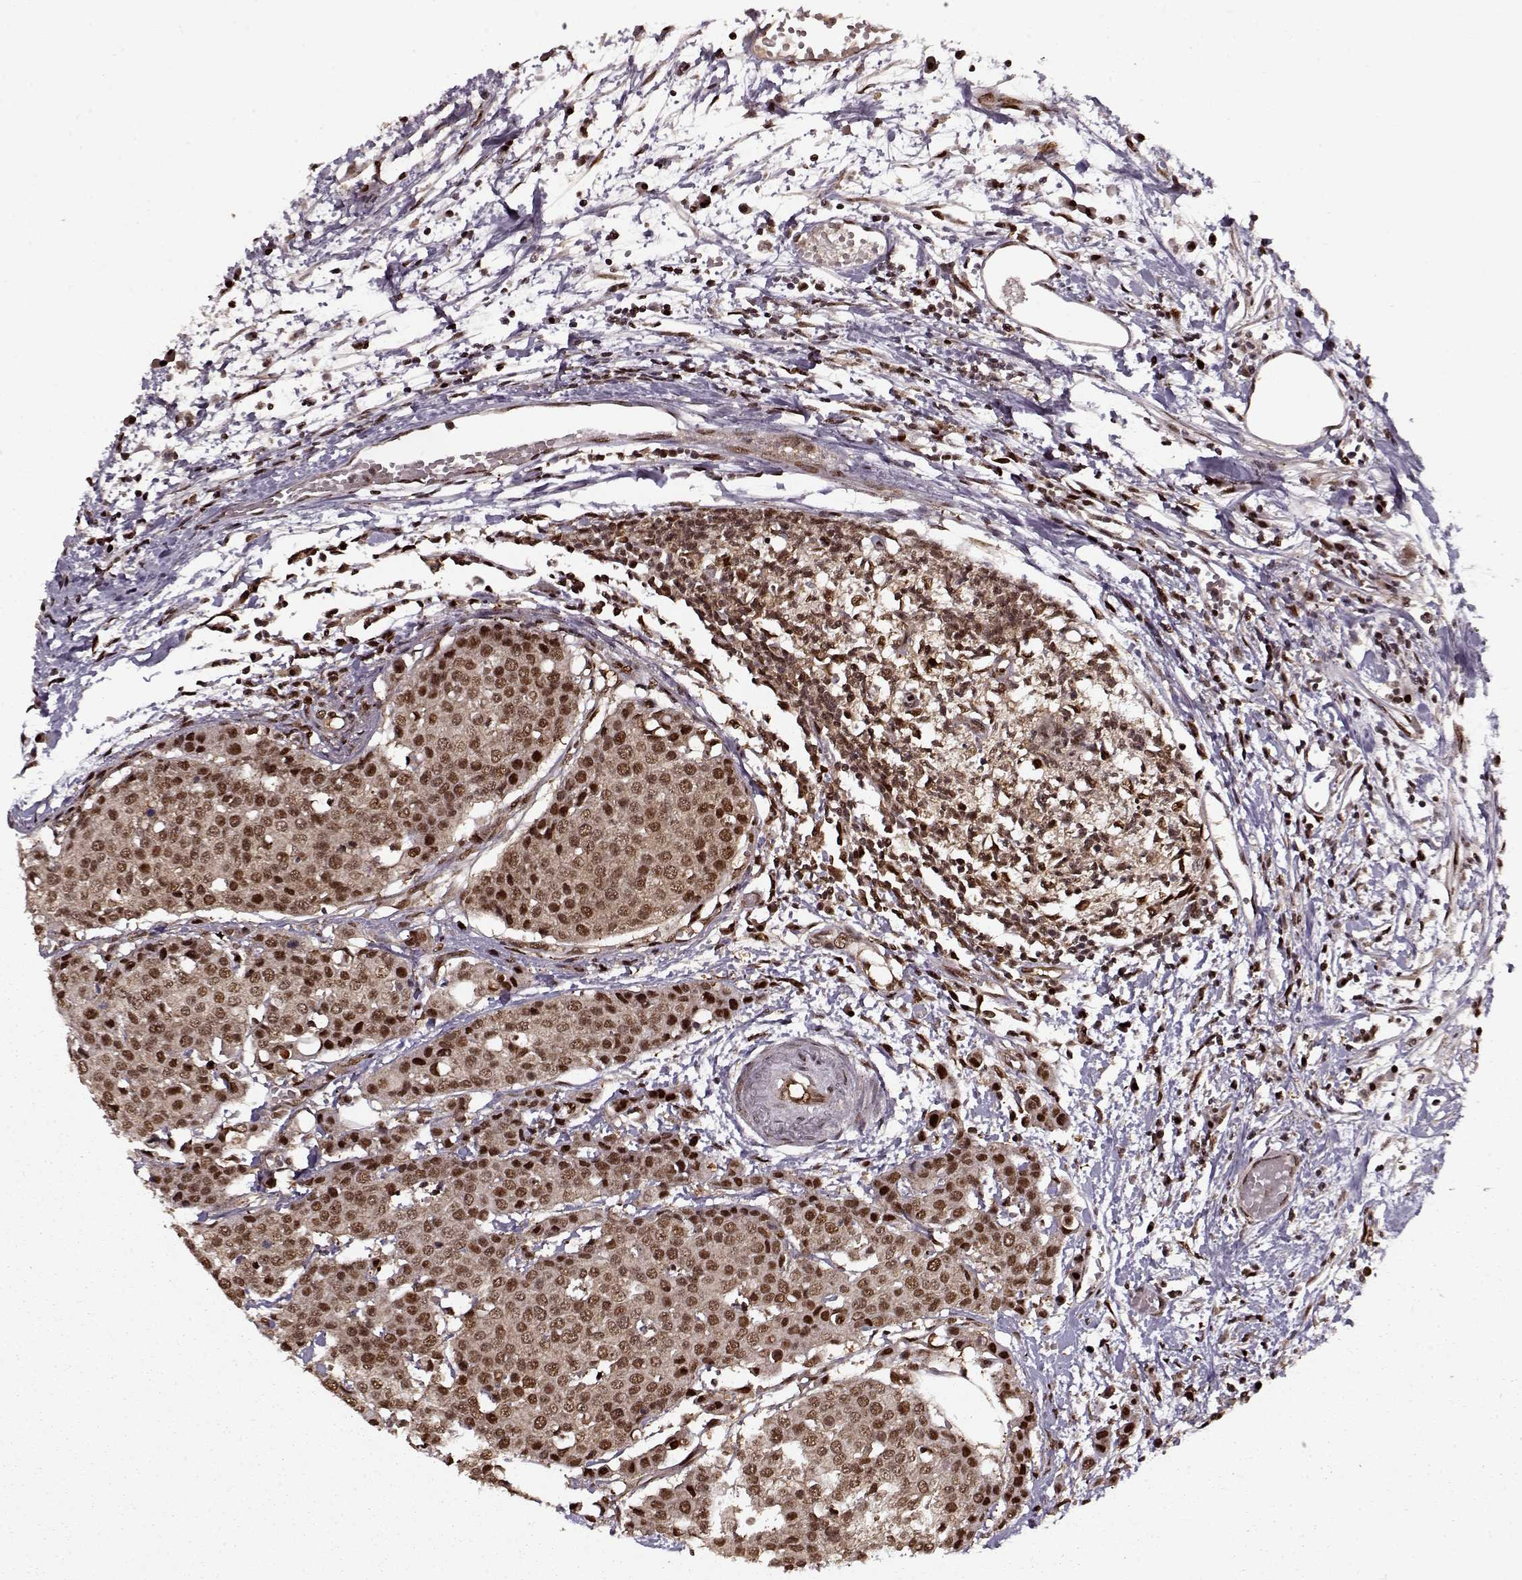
{"staining": {"intensity": "strong", "quantity": ">75%", "location": "nuclear"}, "tissue": "carcinoid", "cell_type": "Tumor cells", "image_type": "cancer", "snomed": [{"axis": "morphology", "description": "Carcinoid, malignant, NOS"}, {"axis": "topography", "description": "Colon"}], "caption": "Immunohistochemical staining of human malignant carcinoid shows high levels of strong nuclear protein positivity in about >75% of tumor cells. The staining was performed using DAB, with brown indicating positive protein expression. Nuclei are stained blue with hematoxylin.", "gene": "PSMA7", "patient": {"sex": "male", "age": 81}}